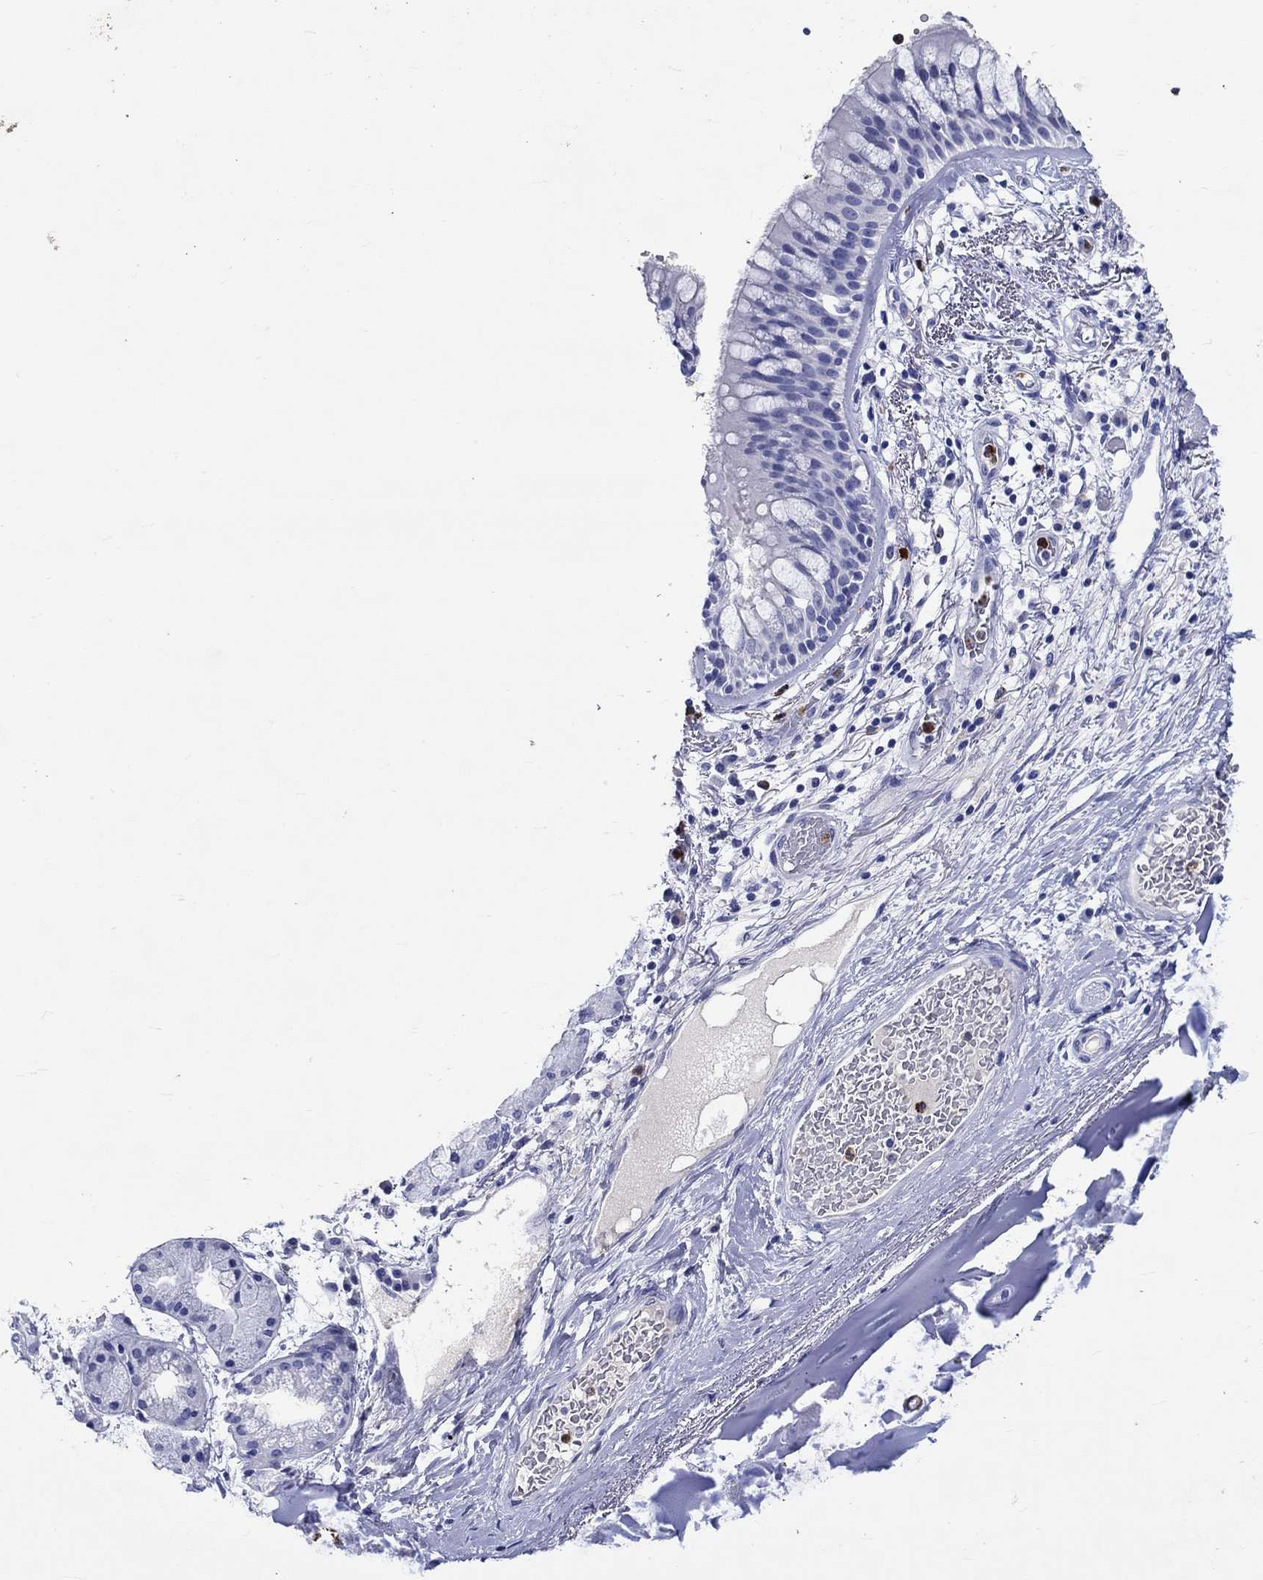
{"staining": {"intensity": "negative", "quantity": "none", "location": "none"}, "tissue": "bronchus", "cell_type": "Respiratory epithelial cells", "image_type": "normal", "snomed": [{"axis": "morphology", "description": "Normal tissue, NOS"}, {"axis": "topography", "description": "Bronchus"}, {"axis": "topography", "description": "Lung"}], "caption": "High power microscopy histopathology image of an immunohistochemistry (IHC) photomicrograph of unremarkable bronchus, revealing no significant expression in respiratory epithelial cells.", "gene": "EPX", "patient": {"sex": "female", "age": 57}}